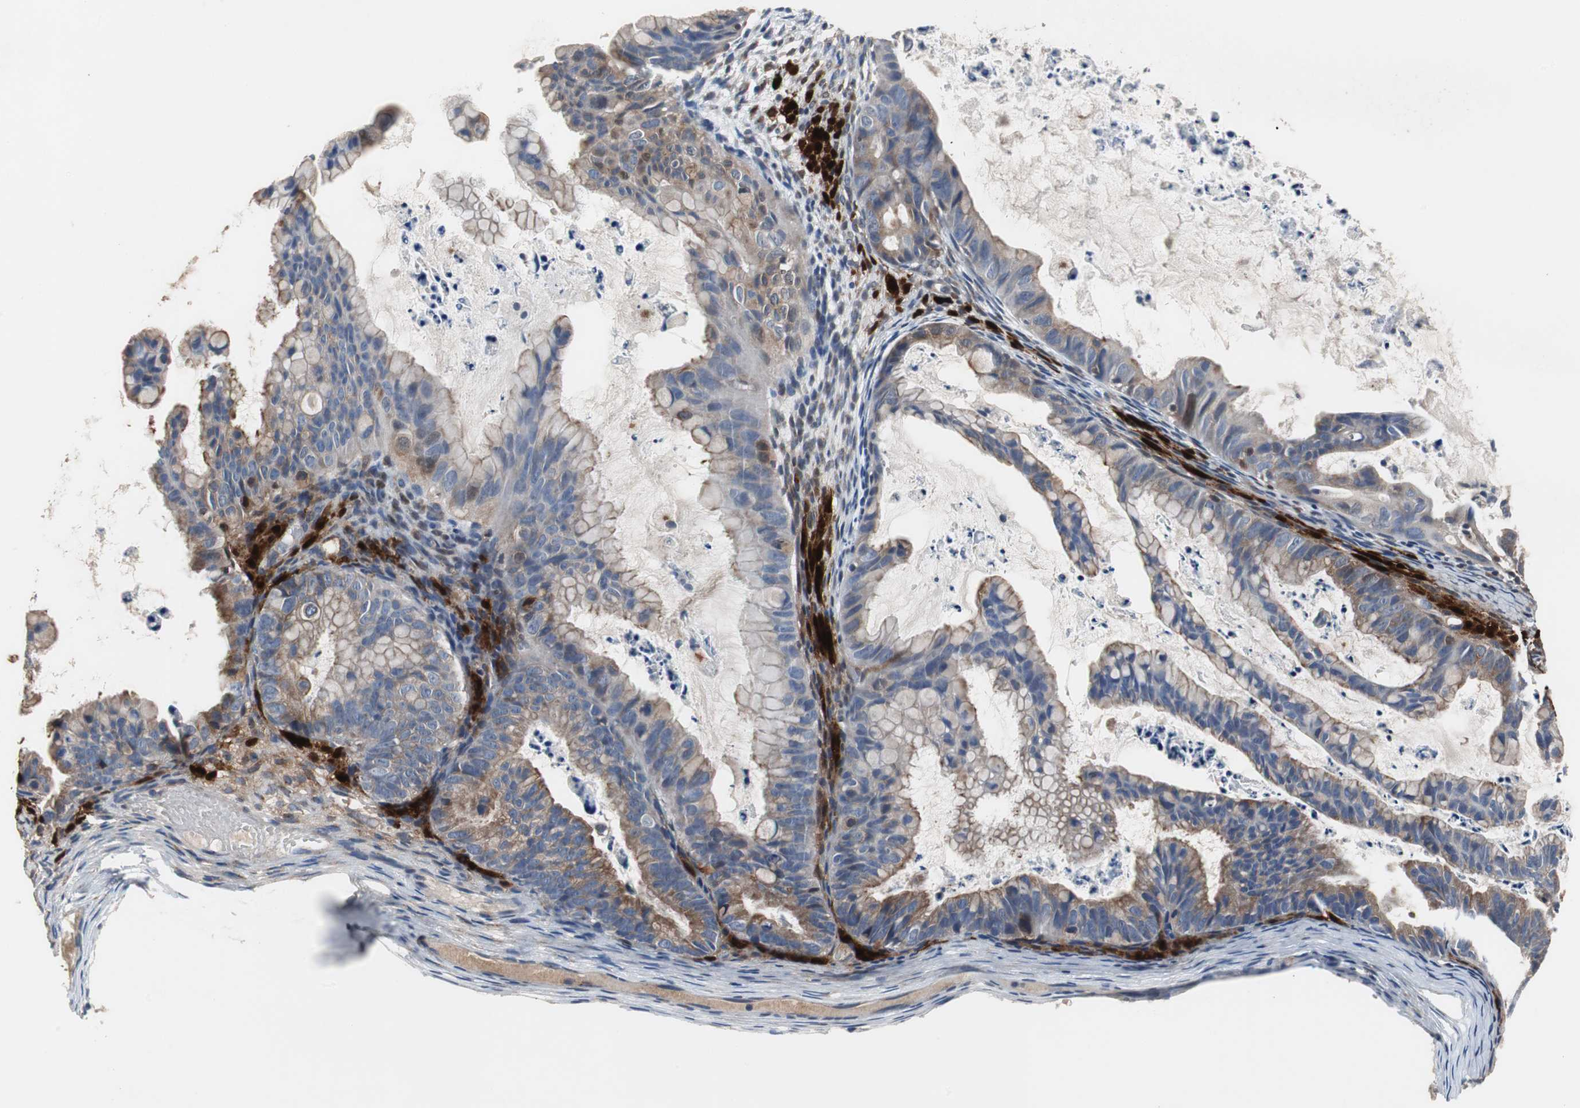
{"staining": {"intensity": "moderate", "quantity": ">75%", "location": "cytoplasmic/membranous"}, "tissue": "ovarian cancer", "cell_type": "Tumor cells", "image_type": "cancer", "snomed": [{"axis": "morphology", "description": "Cystadenocarcinoma, mucinous, NOS"}, {"axis": "topography", "description": "Ovary"}], "caption": "Tumor cells display medium levels of moderate cytoplasmic/membranous expression in about >75% of cells in human ovarian mucinous cystadenocarcinoma.", "gene": "CALB2", "patient": {"sex": "female", "age": 36}}